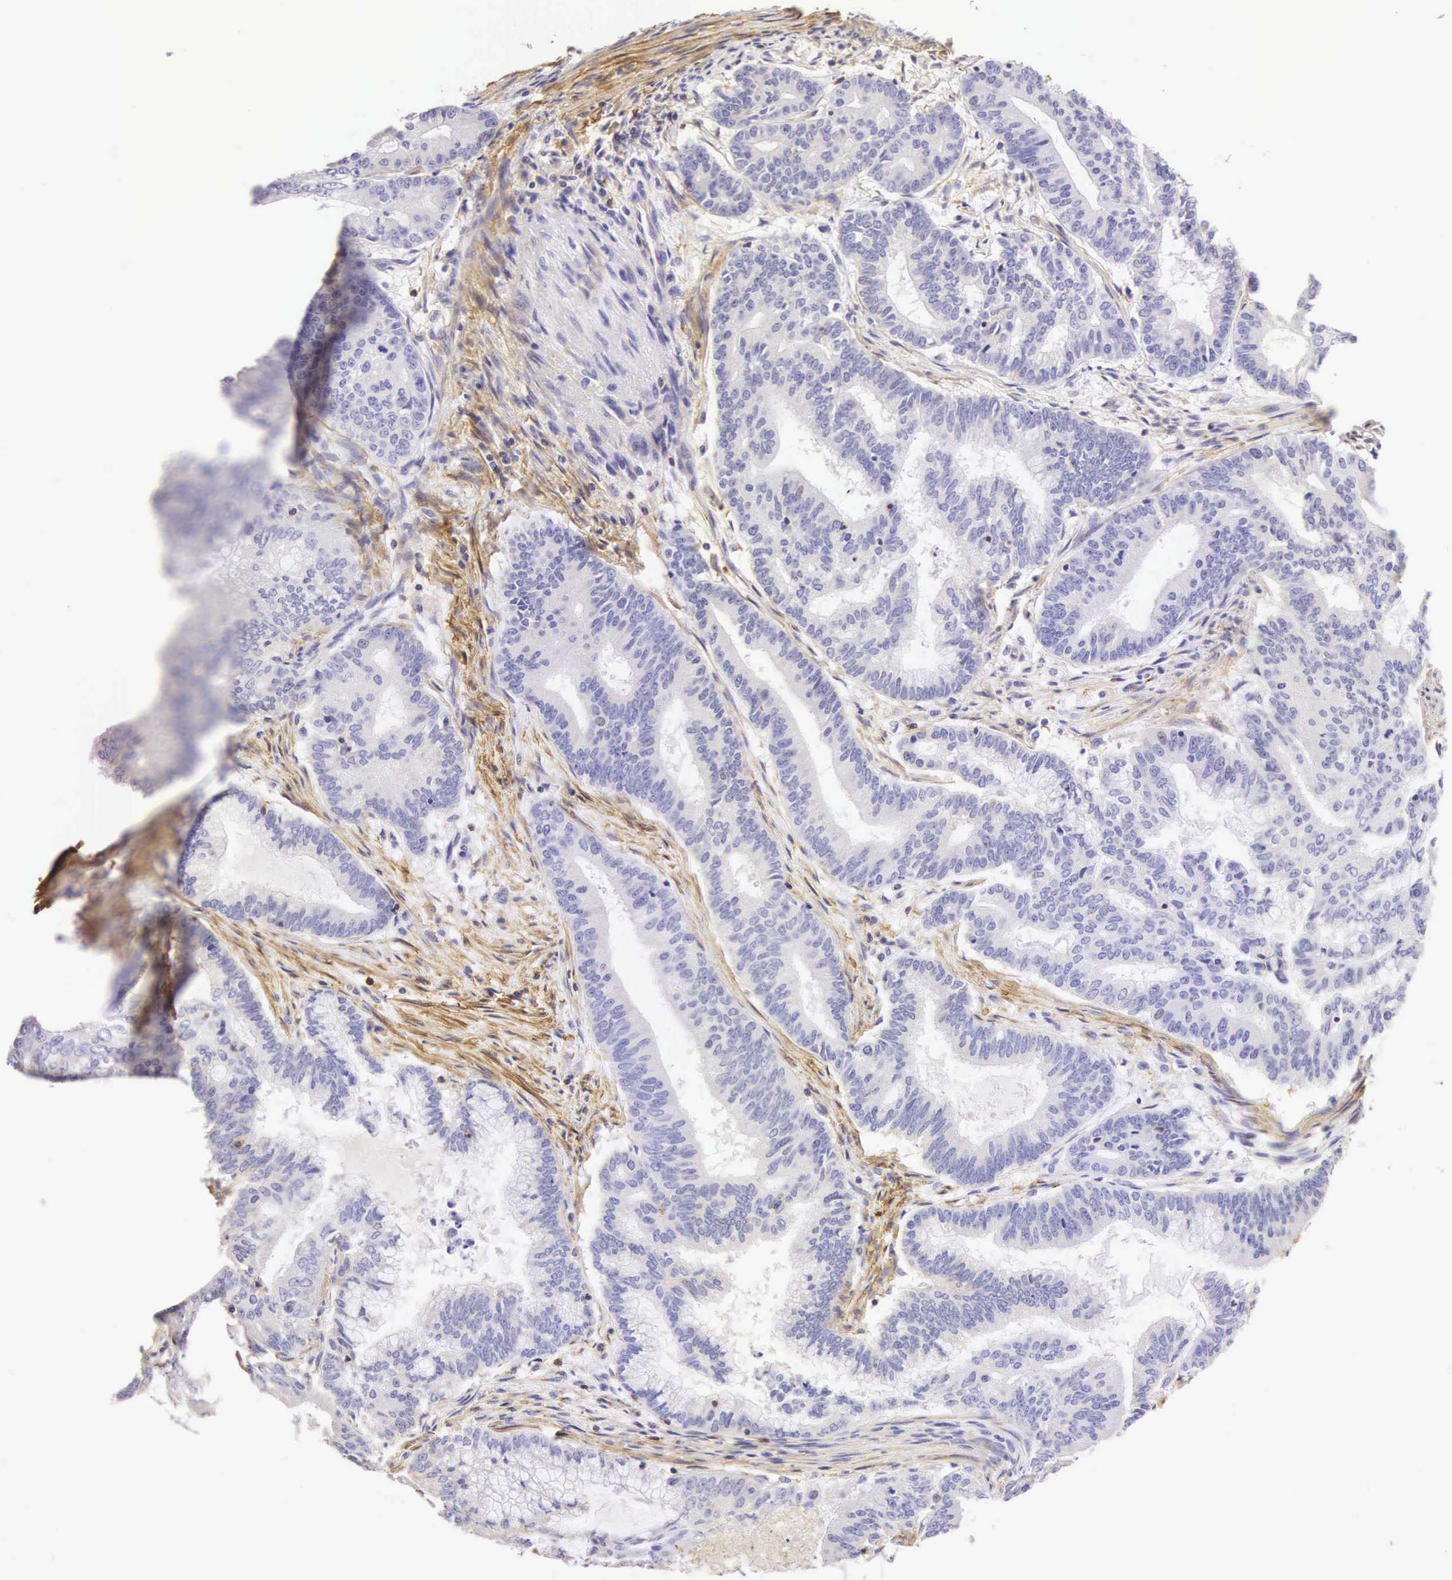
{"staining": {"intensity": "negative", "quantity": "none", "location": "none"}, "tissue": "endometrial cancer", "cell_type": "Tumor cells", "image_type": "cancer", "snomed": [{"axis": "morphology", "description": "Adenocarcinoma, NOS"}, {"axis": "topography", "description": "Endometrium"}], "caption": "Endometrial cancer was stained to show a protein in brown. There is no significant positivity in tumor cells.", "gene": "CD99", "patient": {"sex": "female", "age": 63}}